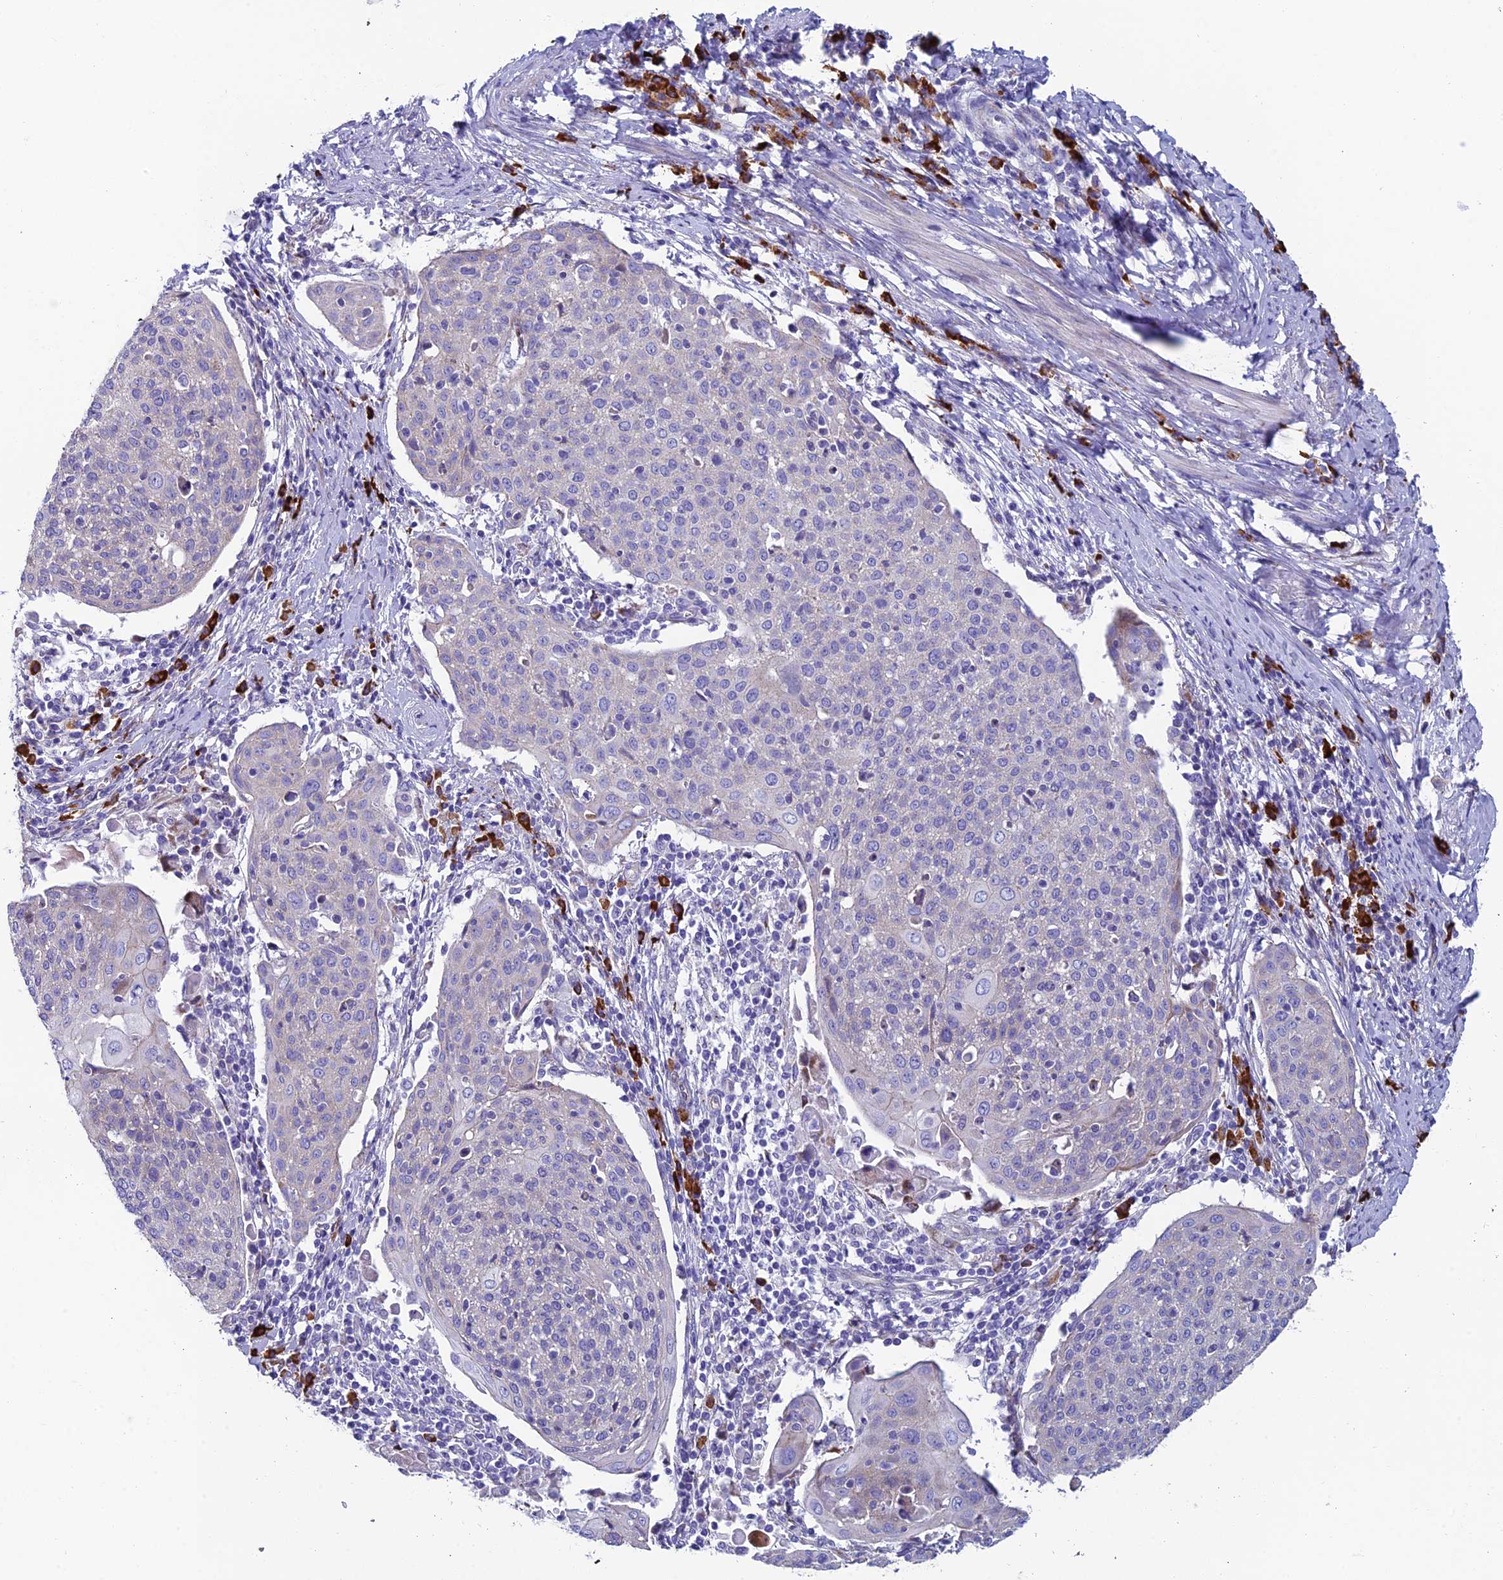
{"staining": {"intensity": "negative", "quantity": "none", "location": "none"}, "tissue": "cervical cancer", "cell_type": "Tumor cells", "image_type": "cancer", "snomed": [{"axis": "morphology", "description": "Squamous cell carcinoma, NOS"}, {"axis": "topography", "description": "Cervix"}], "caption": "Immunohistochemical staining of human cervical squamous cell carcinoma displays no significant staining in tumor cells.", "gene": "MACIR", "patient": {"sex": "female", "age": 67}}